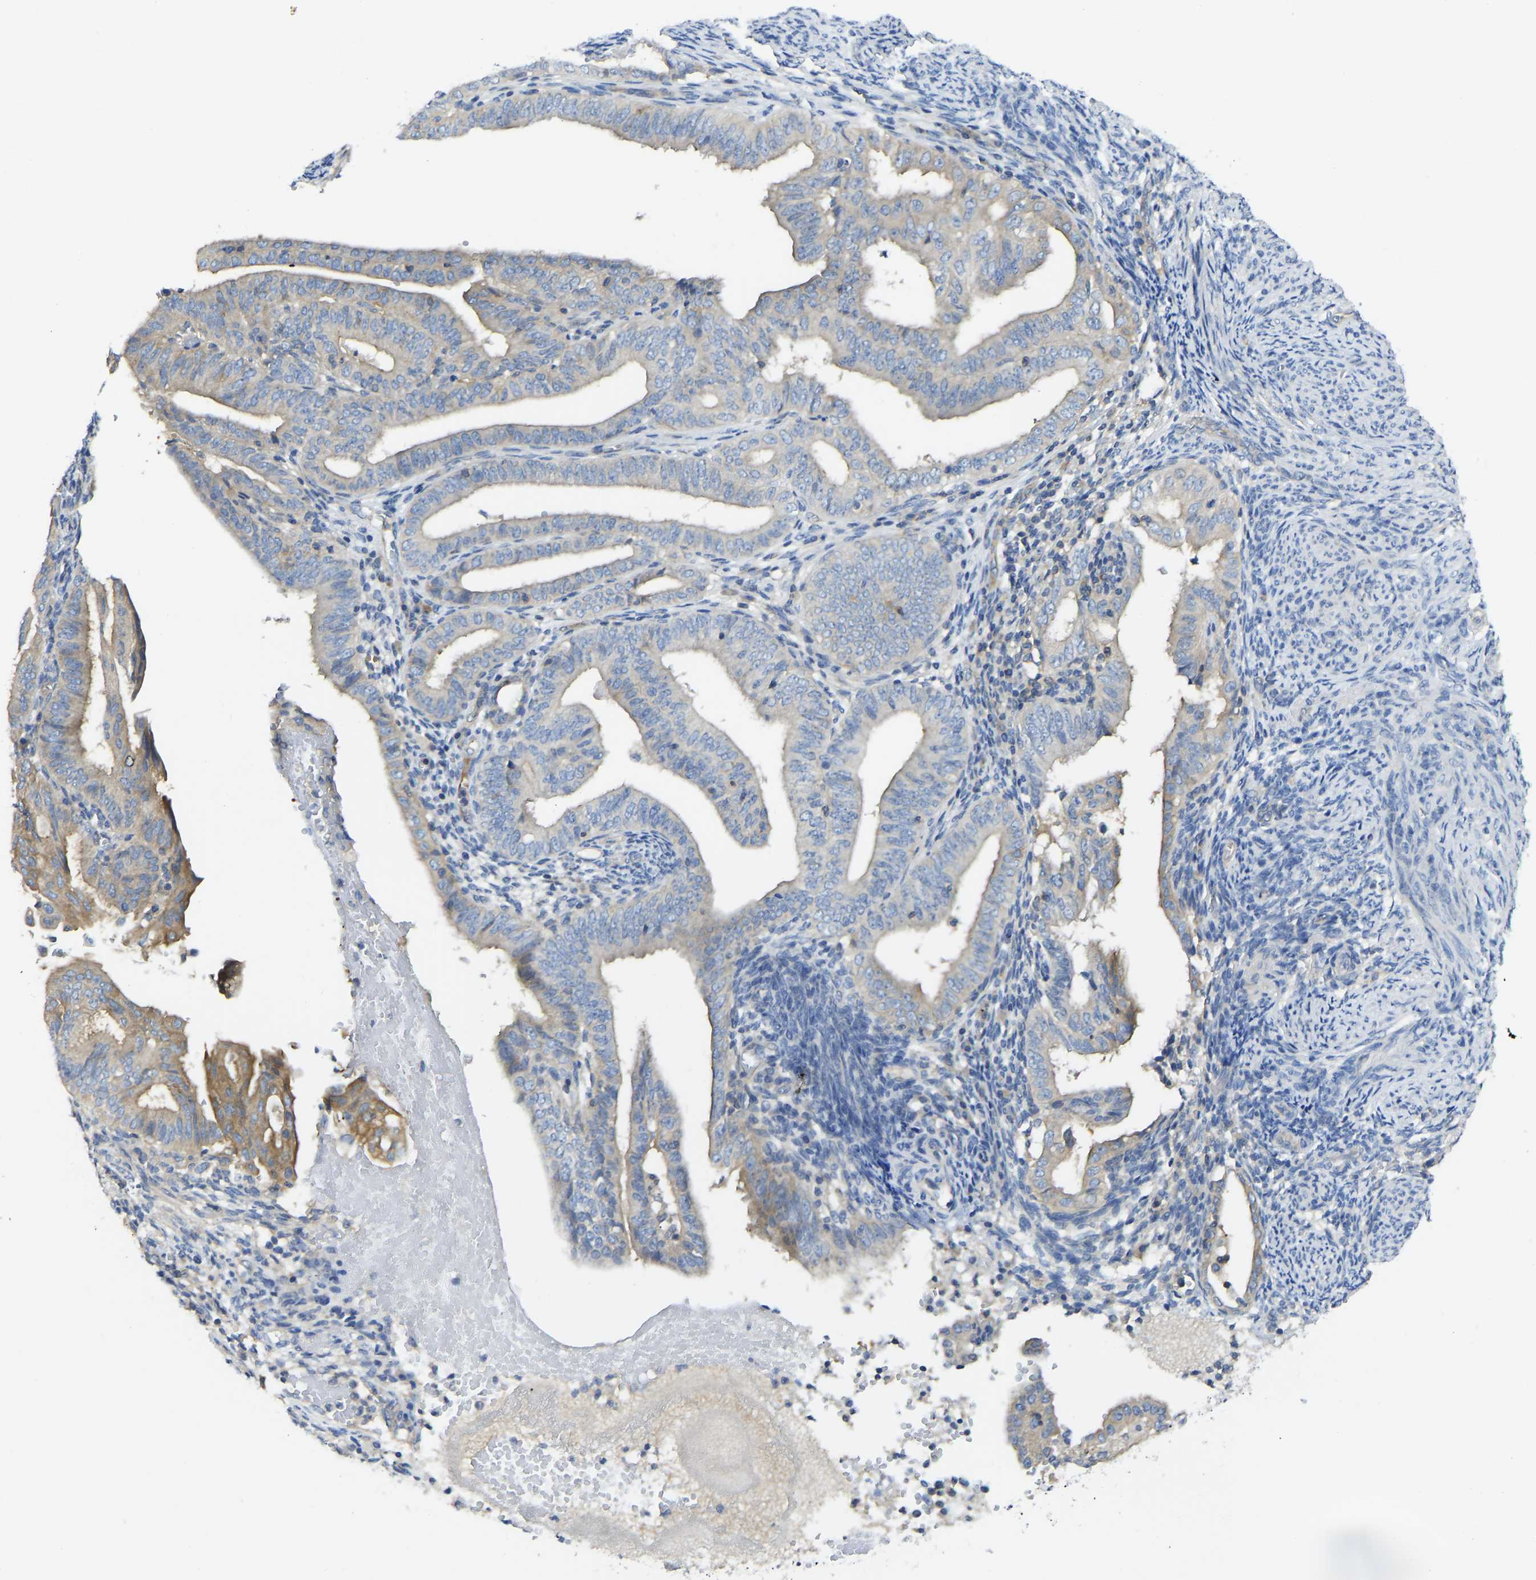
{"staining": {"intensity": "moderate", "quantity": "25%-75%", "location": "cytoplasmic/membranous"}, "tissue": "endometrial cancer", "cell_type": "Tumor cells", "image_type": "cancer", "snomed": [{"axis": "morphology", "description": "Adenocarcinoma, NOS"}, {"axis": "topography", "description": "Endometrium"}], "caption": "This is a photomicrograph of immunohistochemistry (IHC) staining of adenocarcinoma (endometrial), which shows moderate positivity in the cytoplasmic/membranous of tumor cells.", "gene": "PPP3CA", "patient": {"sex": "female", "age": 58}}